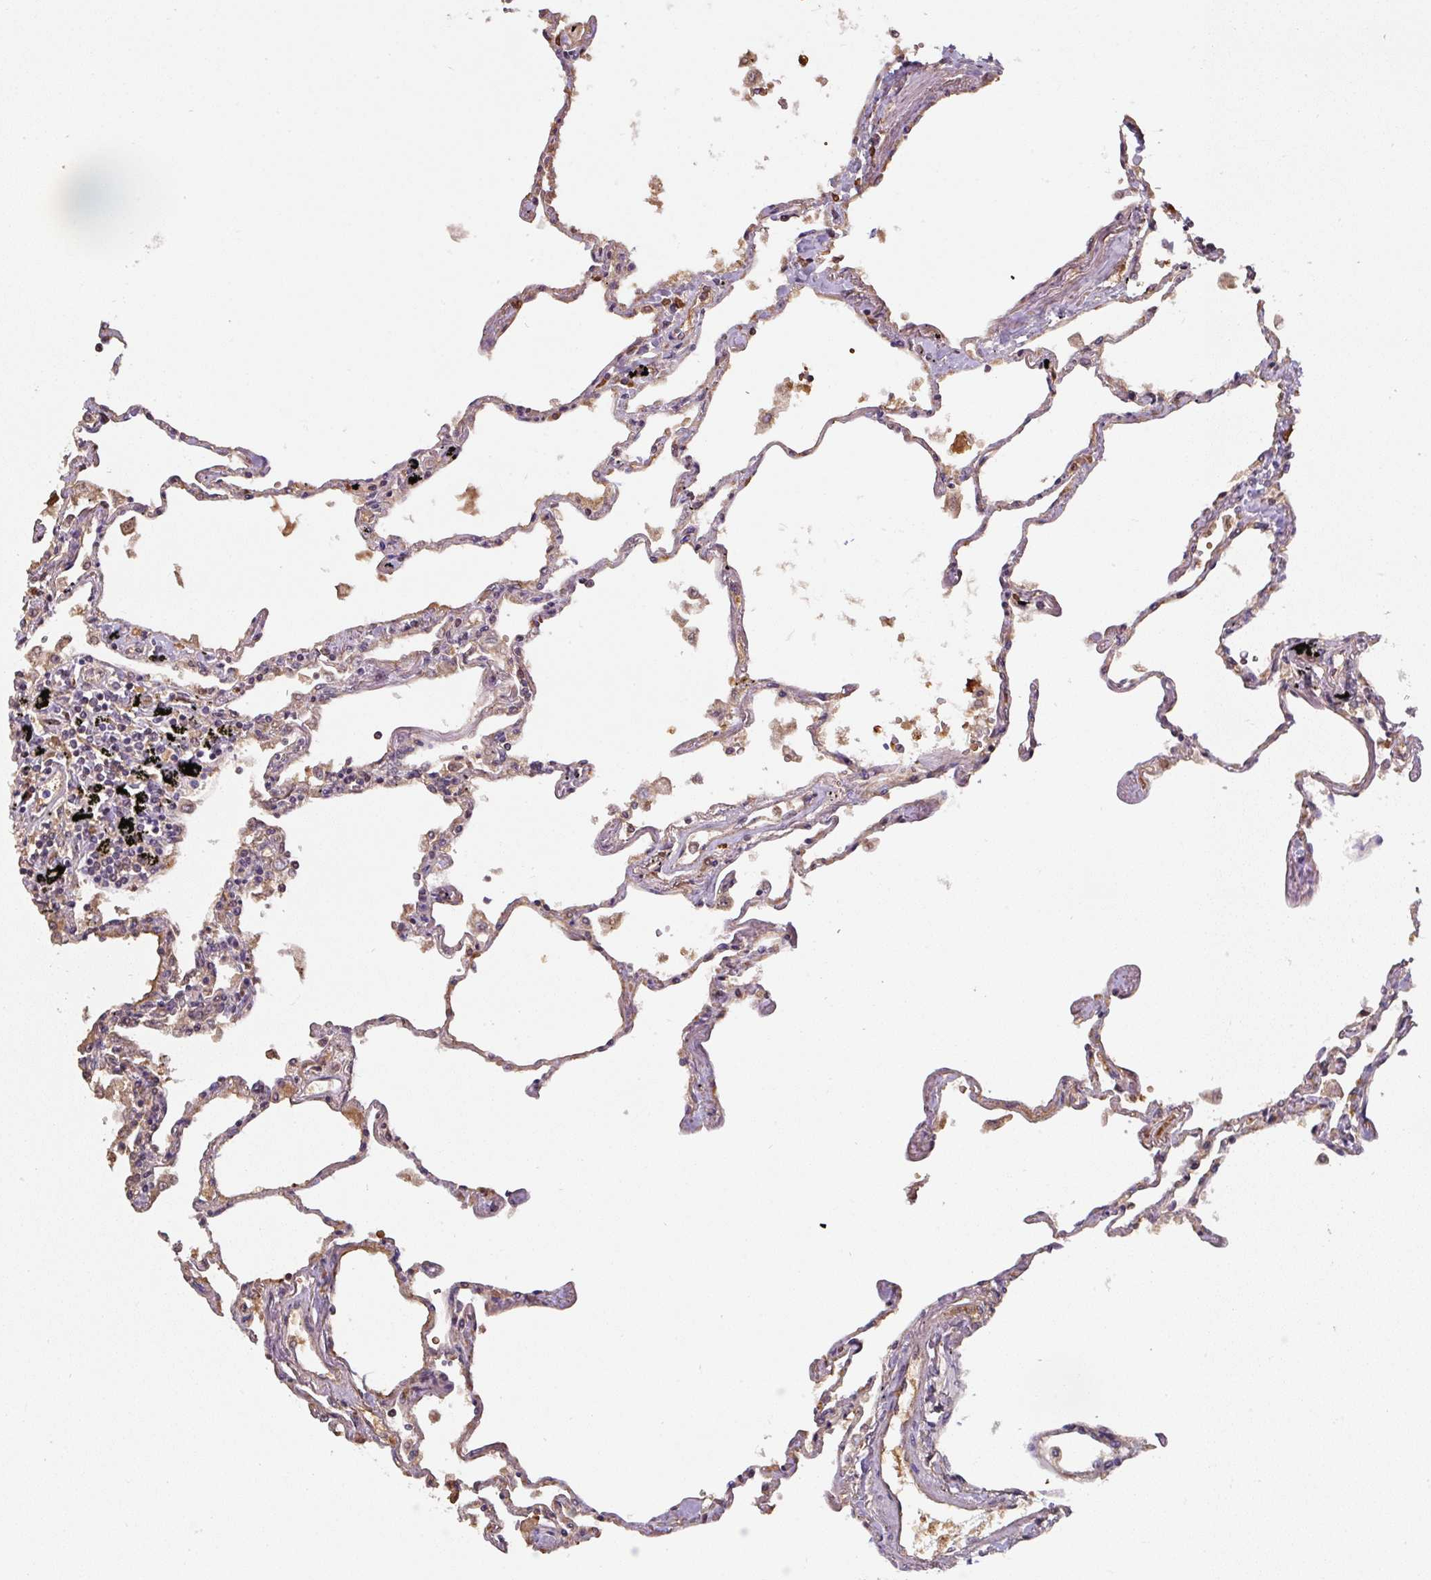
{"staining": {"intensity": "weak", "quantity": "25%-75%", "location": "cytoplasmic/membranous"}, "tissue": "lung", "cell_type": "Alveolar cells", "image_type": "normal", "snomed": [{"axis": "morphology", "description": "Normal tissue, NOS"}, {"axis": "topography", "description": "Lung"}], "caption": "Weak cytoplasmic/membranous positivity for a protein is appreciated in approximately 25%-75% of alveolar cells of normal lung using immunohistochemistry (IHC).", "gene": "ST13", "patient": {"sex": "female", "age": 67}}